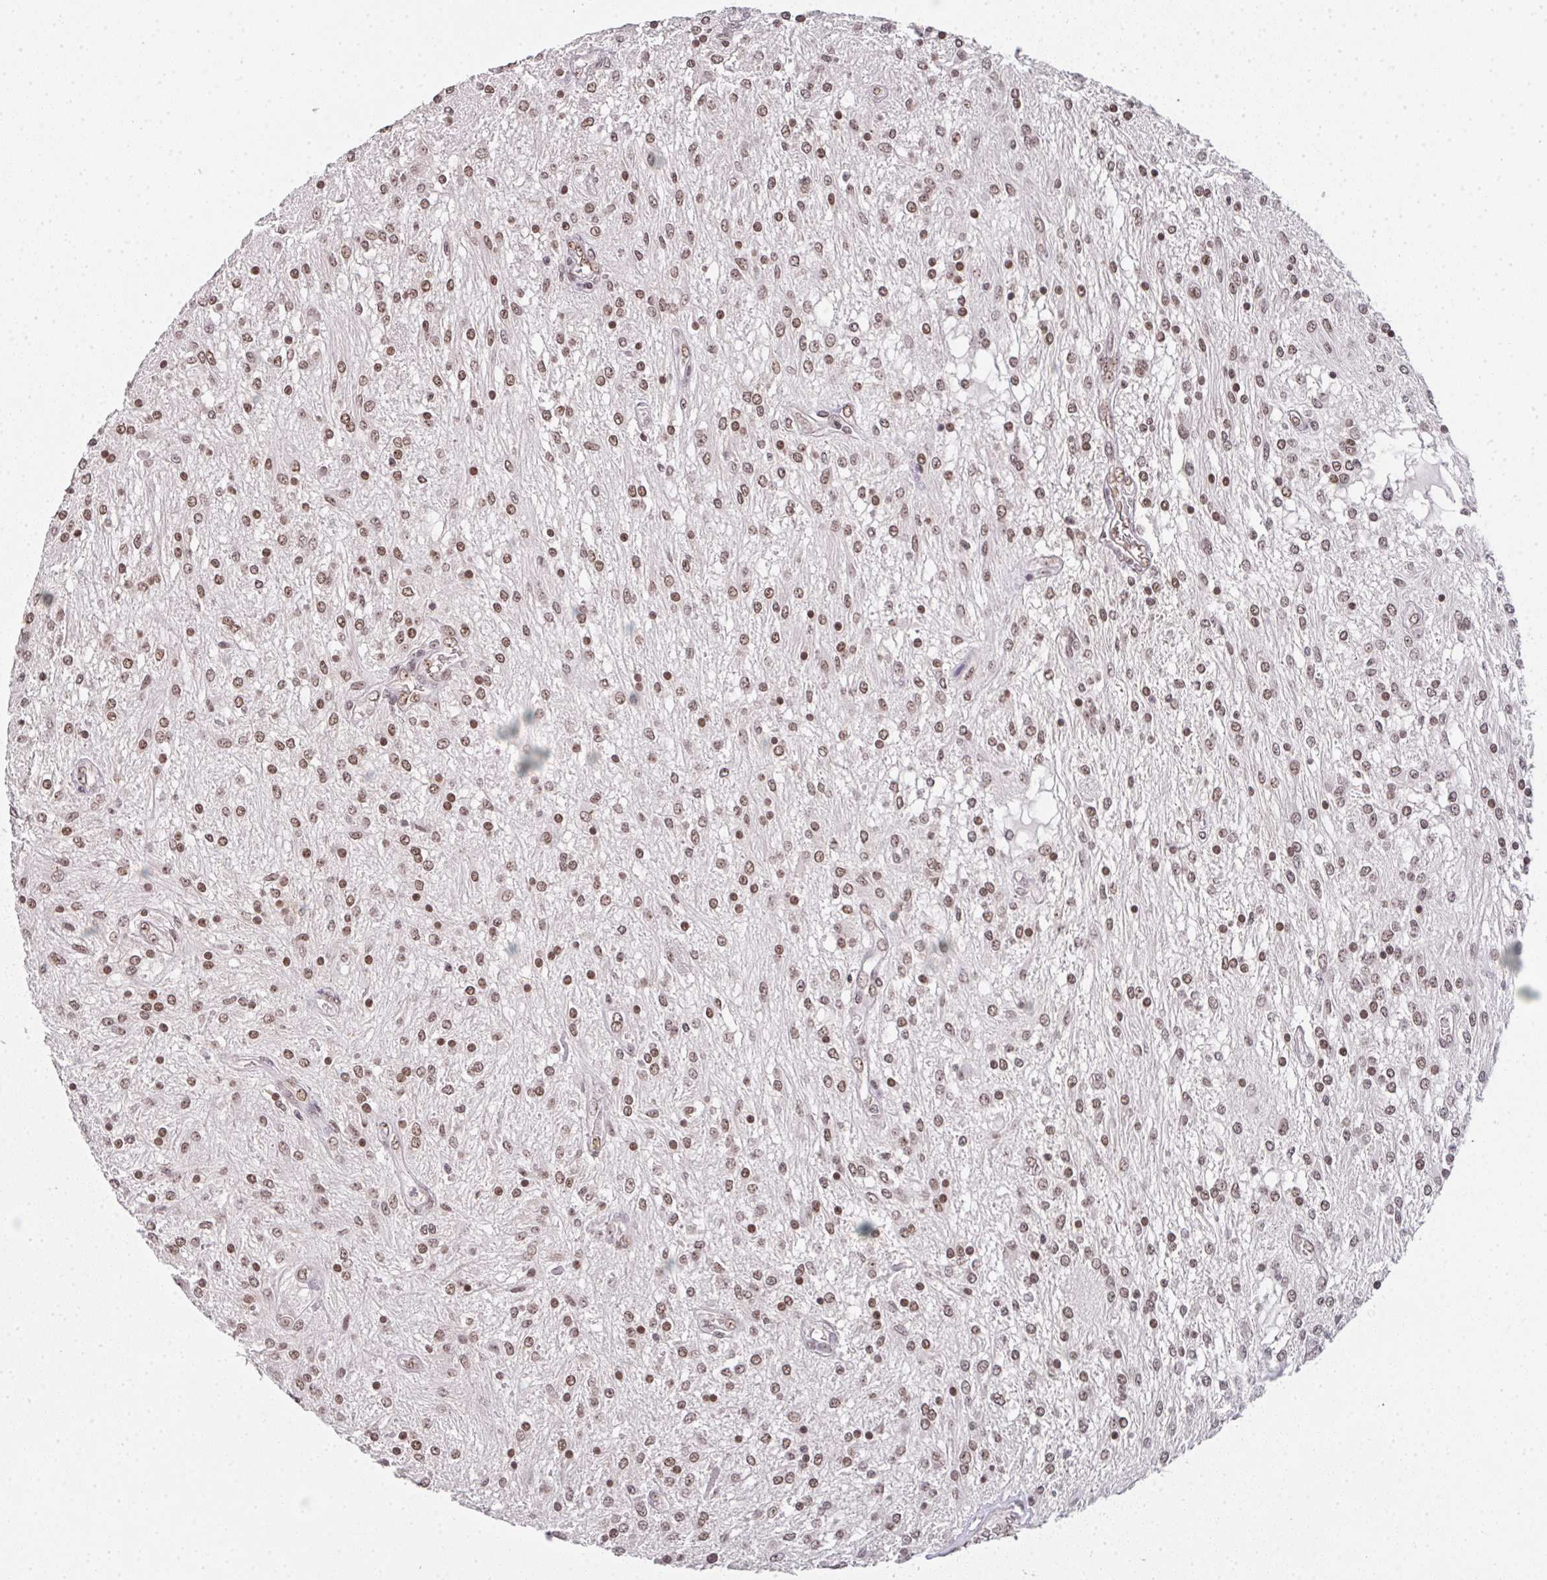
{"staining": {"intensity": "moderate", "quantity": ">75%", "location": "nuclear"}, "tissue": "glioma", "cell_type": "Tumor cells", "image_type": "cancer", "snomed": [{"axis": "morphology", "description": "Glioma, malignant, Low grade"}, {"axis": "topography", "description": "Cerebellum"}], "caption": "Moderate nuclear protein expression is appreciated in about >75% of tumor cells in malignant glioma (low-grade). (Brightfield microscopy of DAB IHC at high magnification).", "gene": "DKC1", "patient": {"sex": "female", "age": 14}}